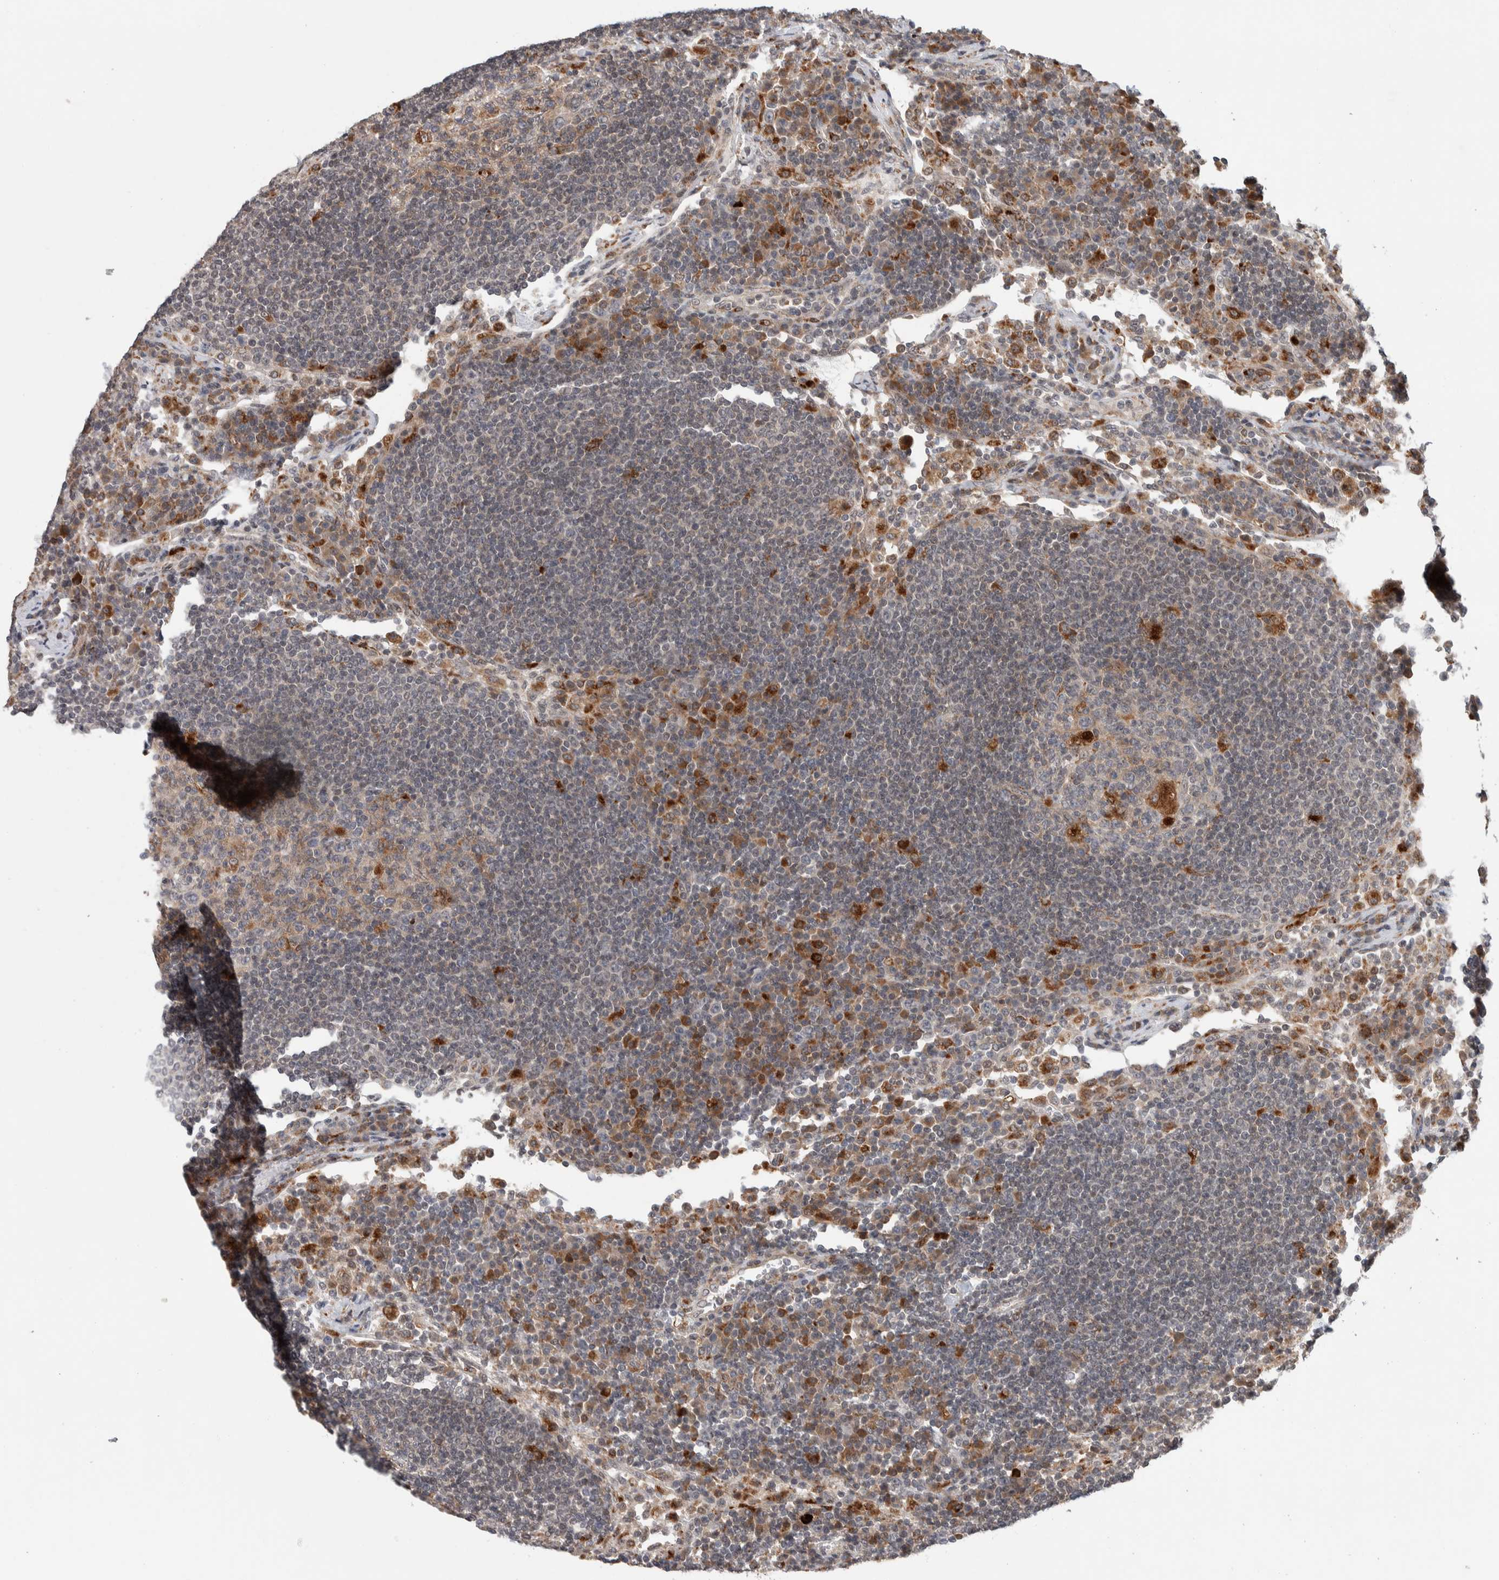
{"staining": {"intensity": "moderate", "quantity": "25%-75%", "location": "cytoplasmic/membranous"}, "tissue": "lymph node", "cell_type": "Germinal center cells", "image_type": "normal", "snomed": [{"axis": "morphology", "description": "Normal tissue, NOS"}, {"axis": "topography", "description": "Lymph node"}], "caption": "A brown stain highlights moderate cytoplasmic/membranous expression of a protein in germinal center cells of unremarkable human lymph node.", "gene": "KCNK1", "patient": {"sex": "female", "age": 53}}